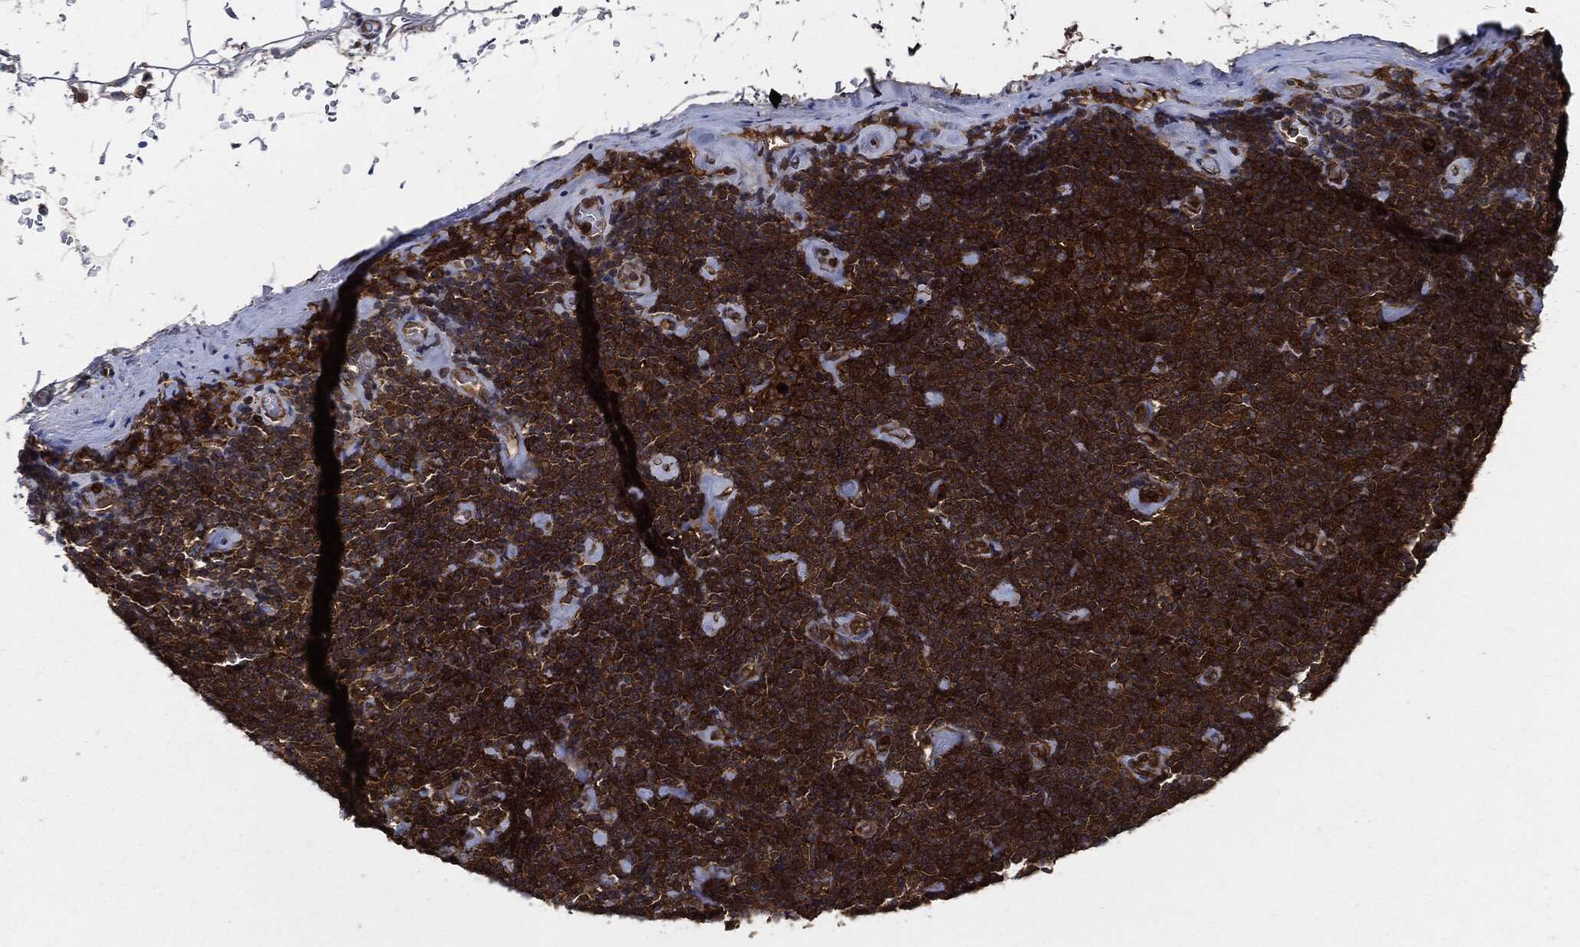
{"staining": {"intensity": "strong", "quantity": ">75%", "location": "cytoplasmic/membranous"}, "tissue": "lymphoma", "cell_type": "Tumor cells", "image_type": "cancer", "snomed": [{"axis": "morphology", "description": "Malignant lymphoma, non-Hodgkin's type, Low grade"}, {"axis": "topography", "description": "Lymph node"}], "caption": "Strong cytoplasmic/membranous positivity for a protein is present in approximately >75% of tumor cells of lymphoma using immunohistochemistry.", "gene": "XPNPEP1", "patient": {"sex": "male", "age": 81}}